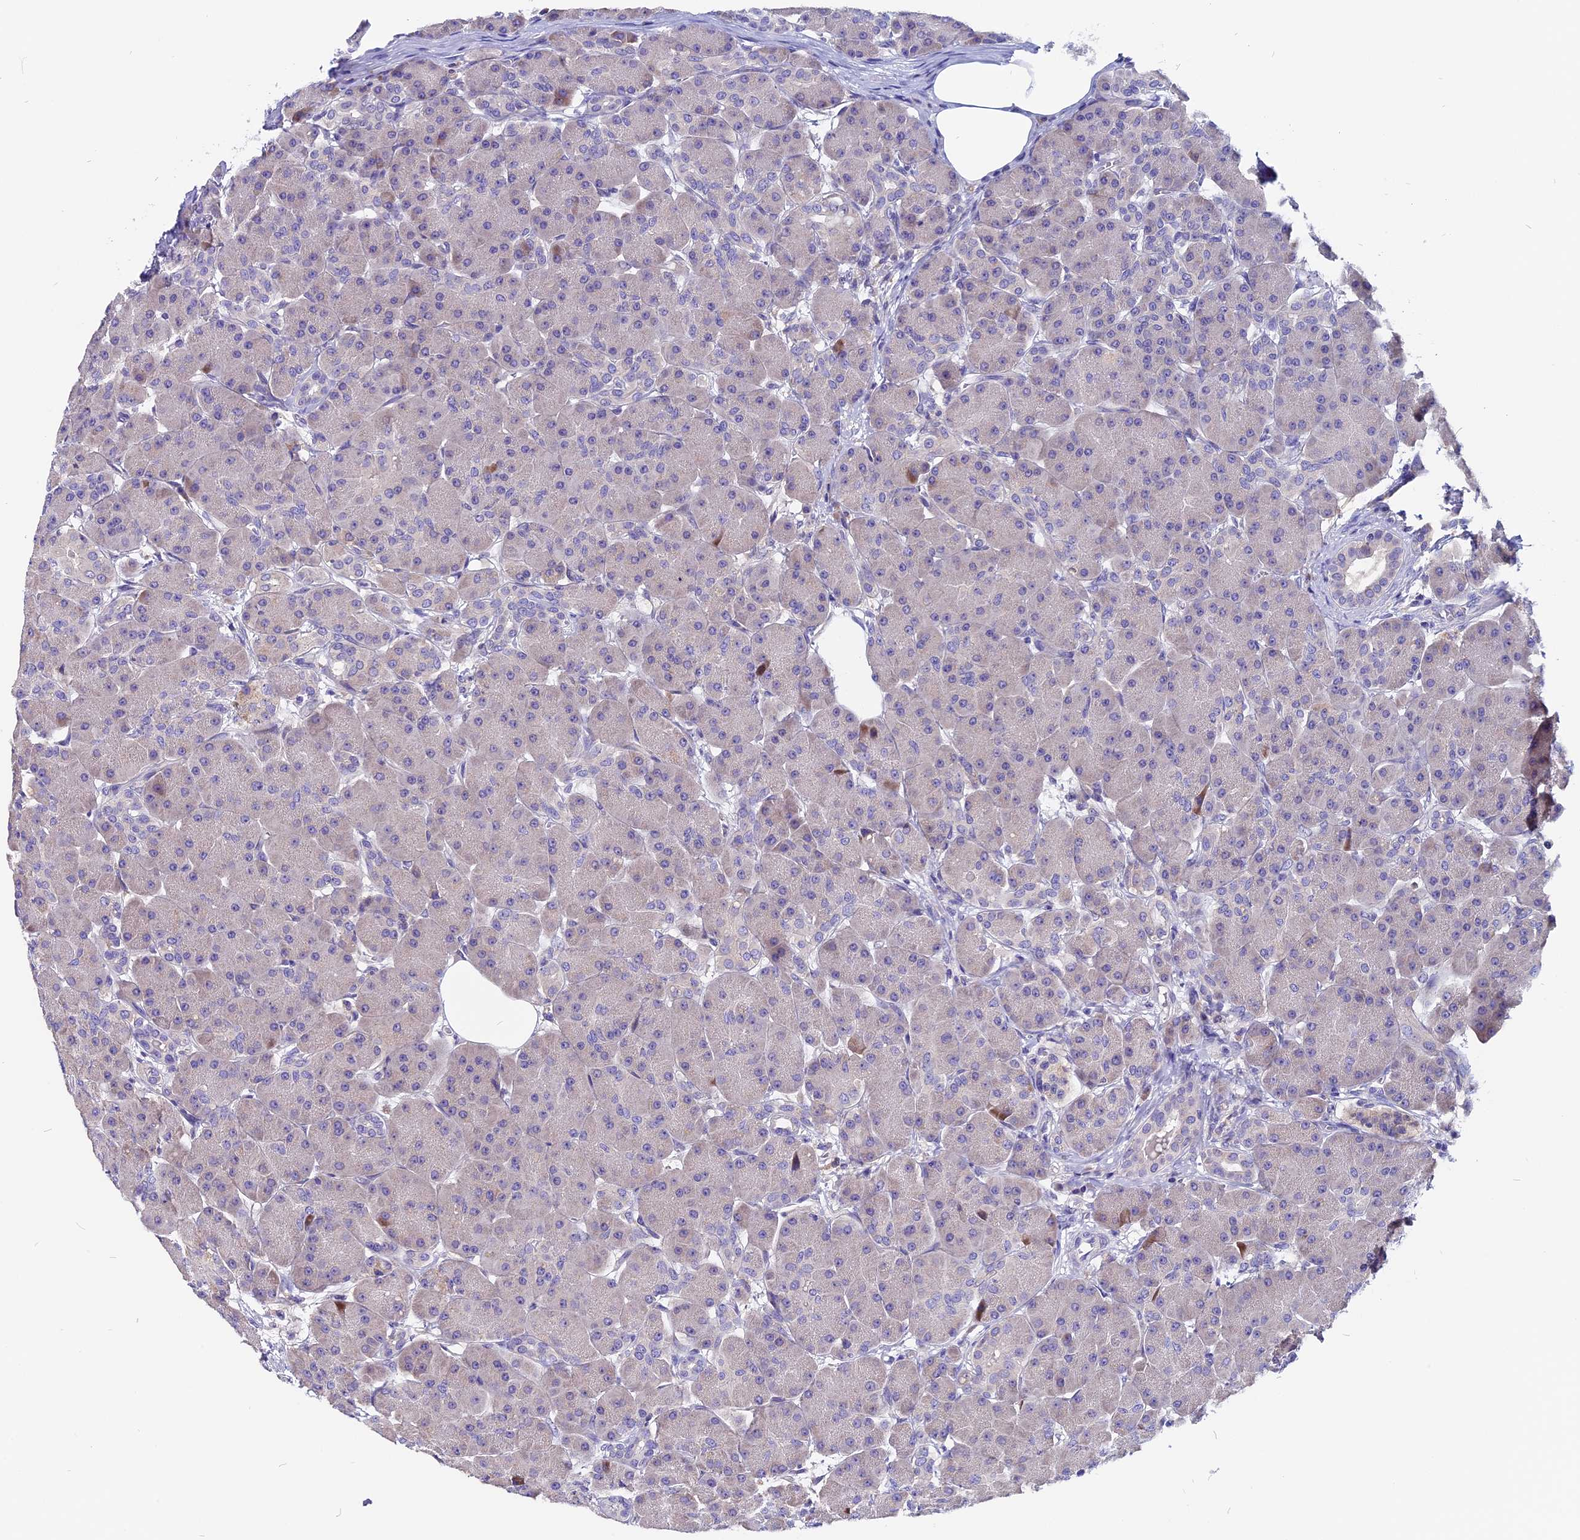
{"staining": {"intensity": "negative", "quantity": "none", "location": "none"}, "tissue": "pancreas", "cell_type": "Exocrine glandular cells", "image_type": "normal", "snomed": [{"axis": "morphology", "description": "Normal tissue, NOS"}, {"axis": "topography", "description": "Pancreas"}], "caption": "An immunohistochemistry micrograph of unremarkable pancreas is shown. There is no staining in exocrine glandular cells of pancreas. (DAB (3,3'-diaminobenzidine) immunohistochemistry (IHC) visualized using brightfield microscopy, high magnification).", "gene": "CCBE1", "patient": {"sex": "male", "age": 63}}